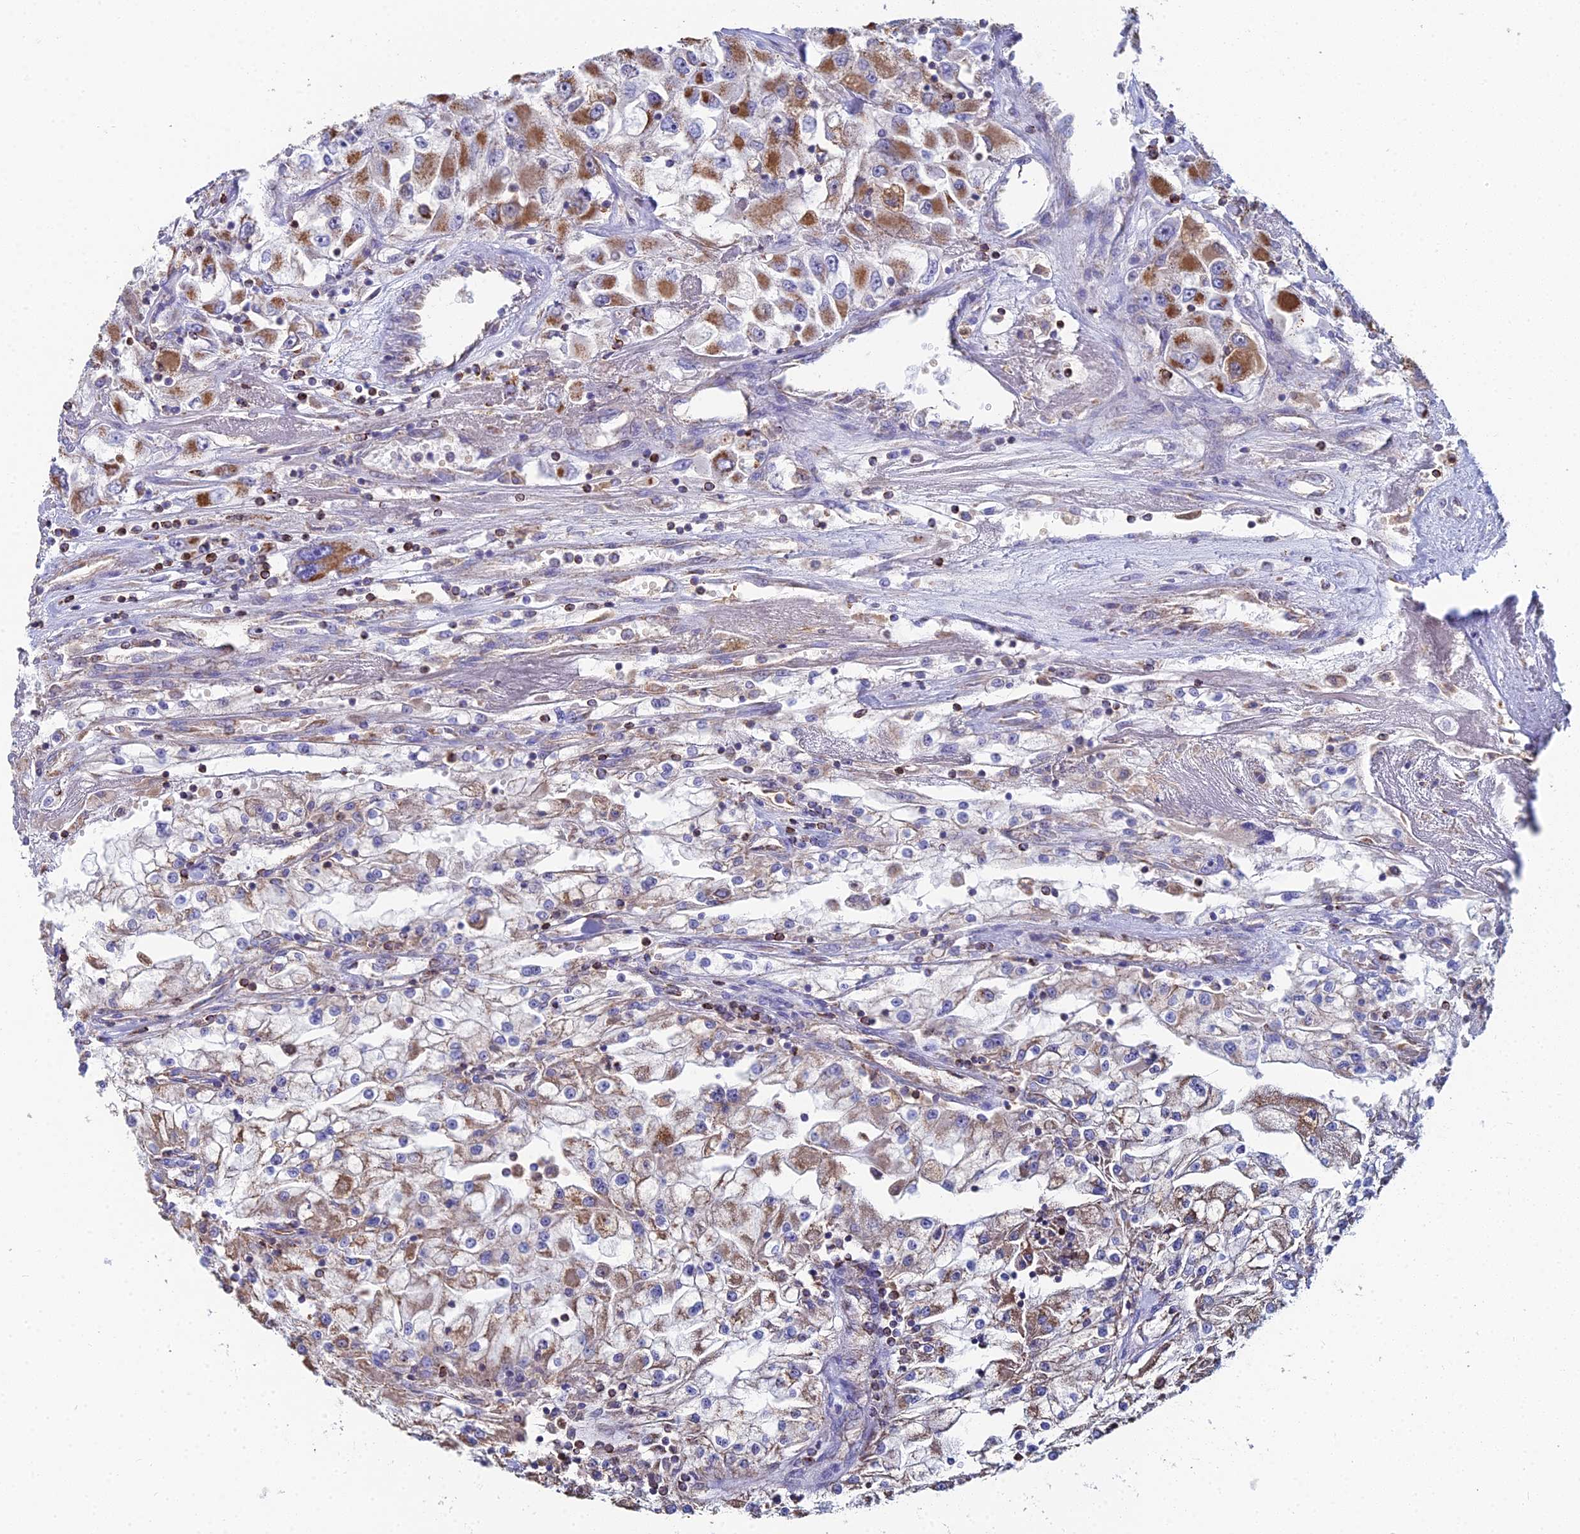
{"staining": {"intensity": "moderate", "quantity": ">75%", "location": "cytoplasmic/membranous"}, "tissue": "renal cancer", "cell_type": "Tumor cells", "image_type": "cancer", "snomed": [{"axis": "morphology", "description": "Adenocarcinoma, NOS"}, {"axis": "topography", "description": "Kidney"}], "caption": "Human renal adenocarcinoma stained with a protein marker displays moderate staining in tumor cells.", "gene": "SPOCK2", "patient": {"sex": "female", "age": 52}}